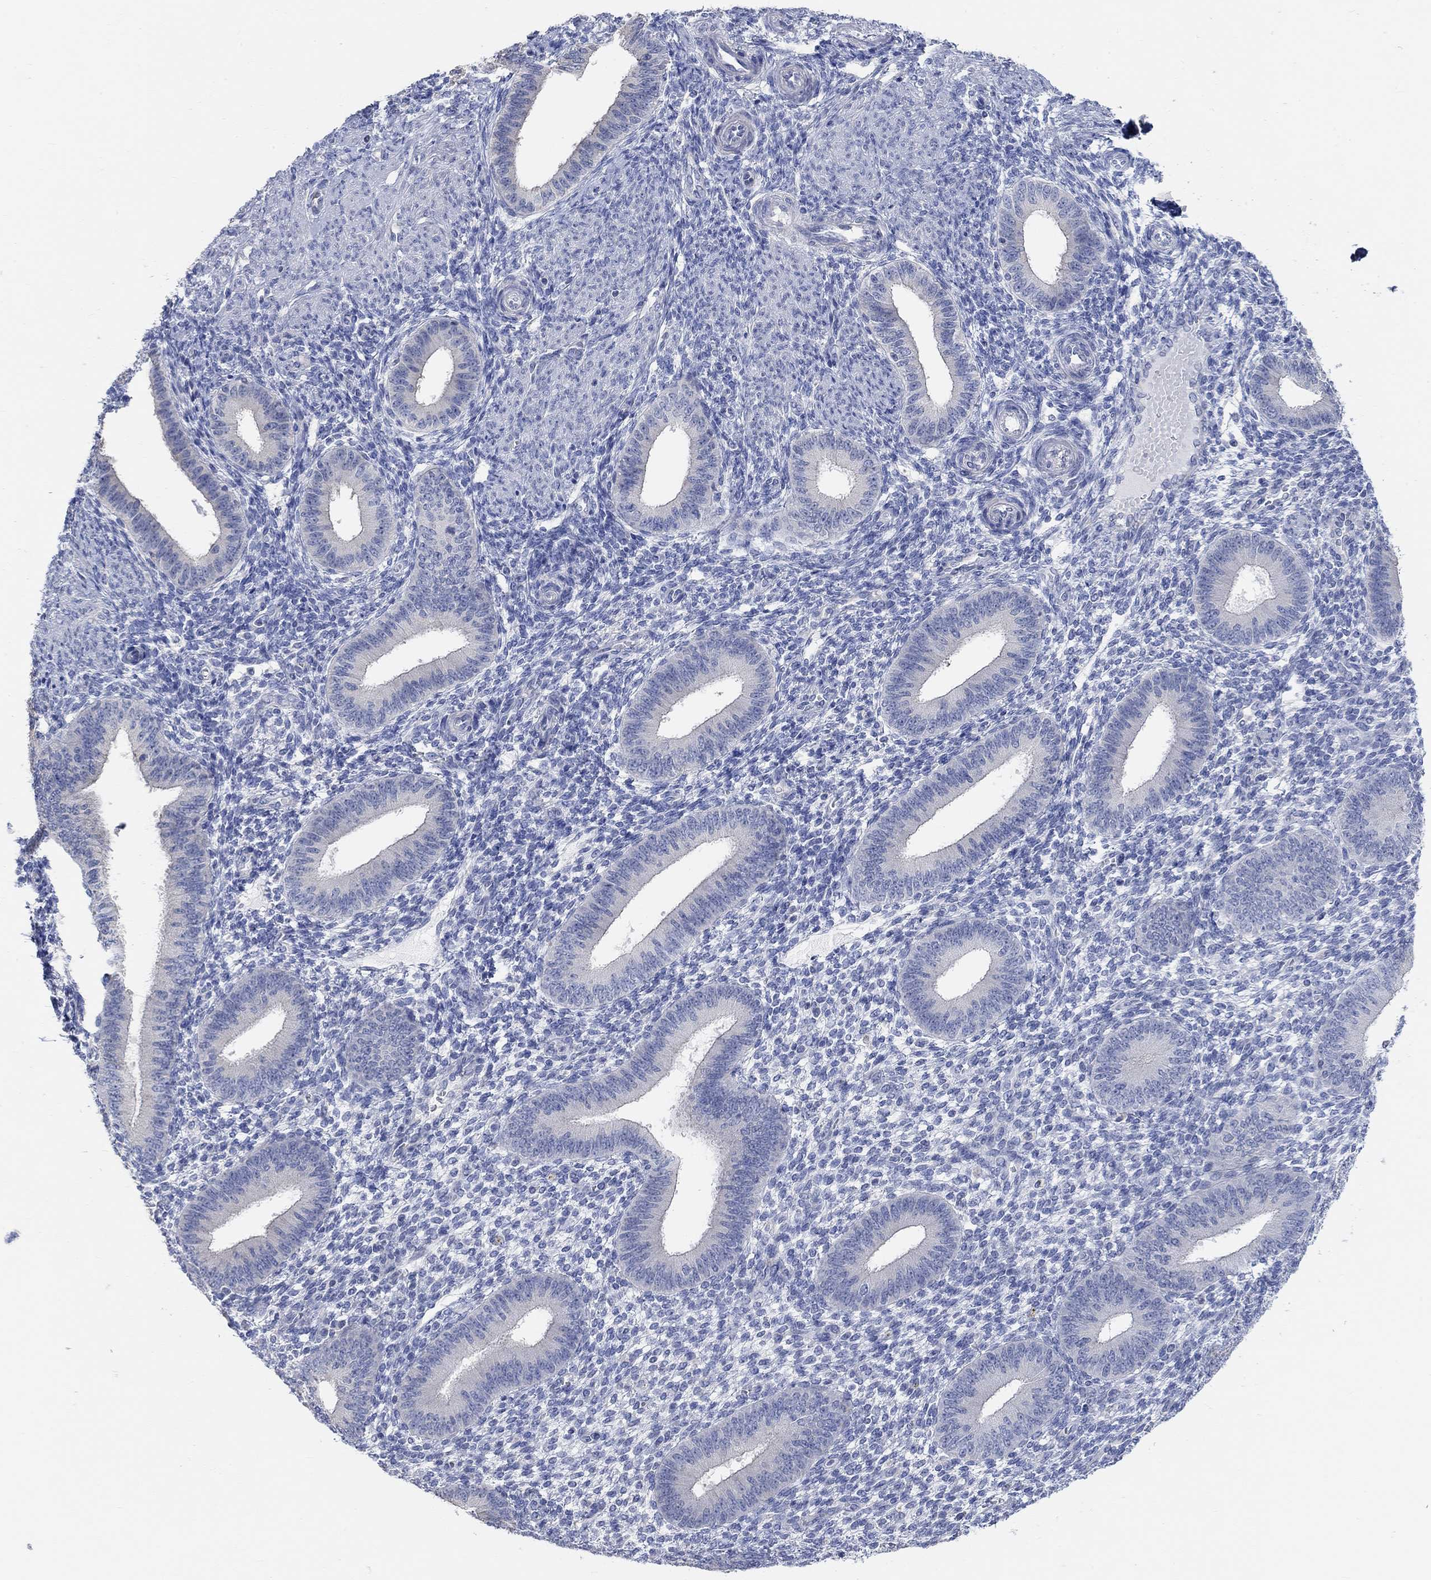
{"staining": {"intensity": "negative", "quantity": "none", "location": "none"}, "tissue": "endometrium", "cell_type": "Cells in endometrial stroma", "image_type": "normal", "snomed": [{"axis": "morphology", "description": "Normal tissue, NOS"}, {"axis": "topography", "description": "Endometrium"}], "caption": "The image demonstrates no significant staining in cells in endometrial stroma of endometrium.", "gene": "NLRP14", "patient": {"sex": "female", "age": 39}}